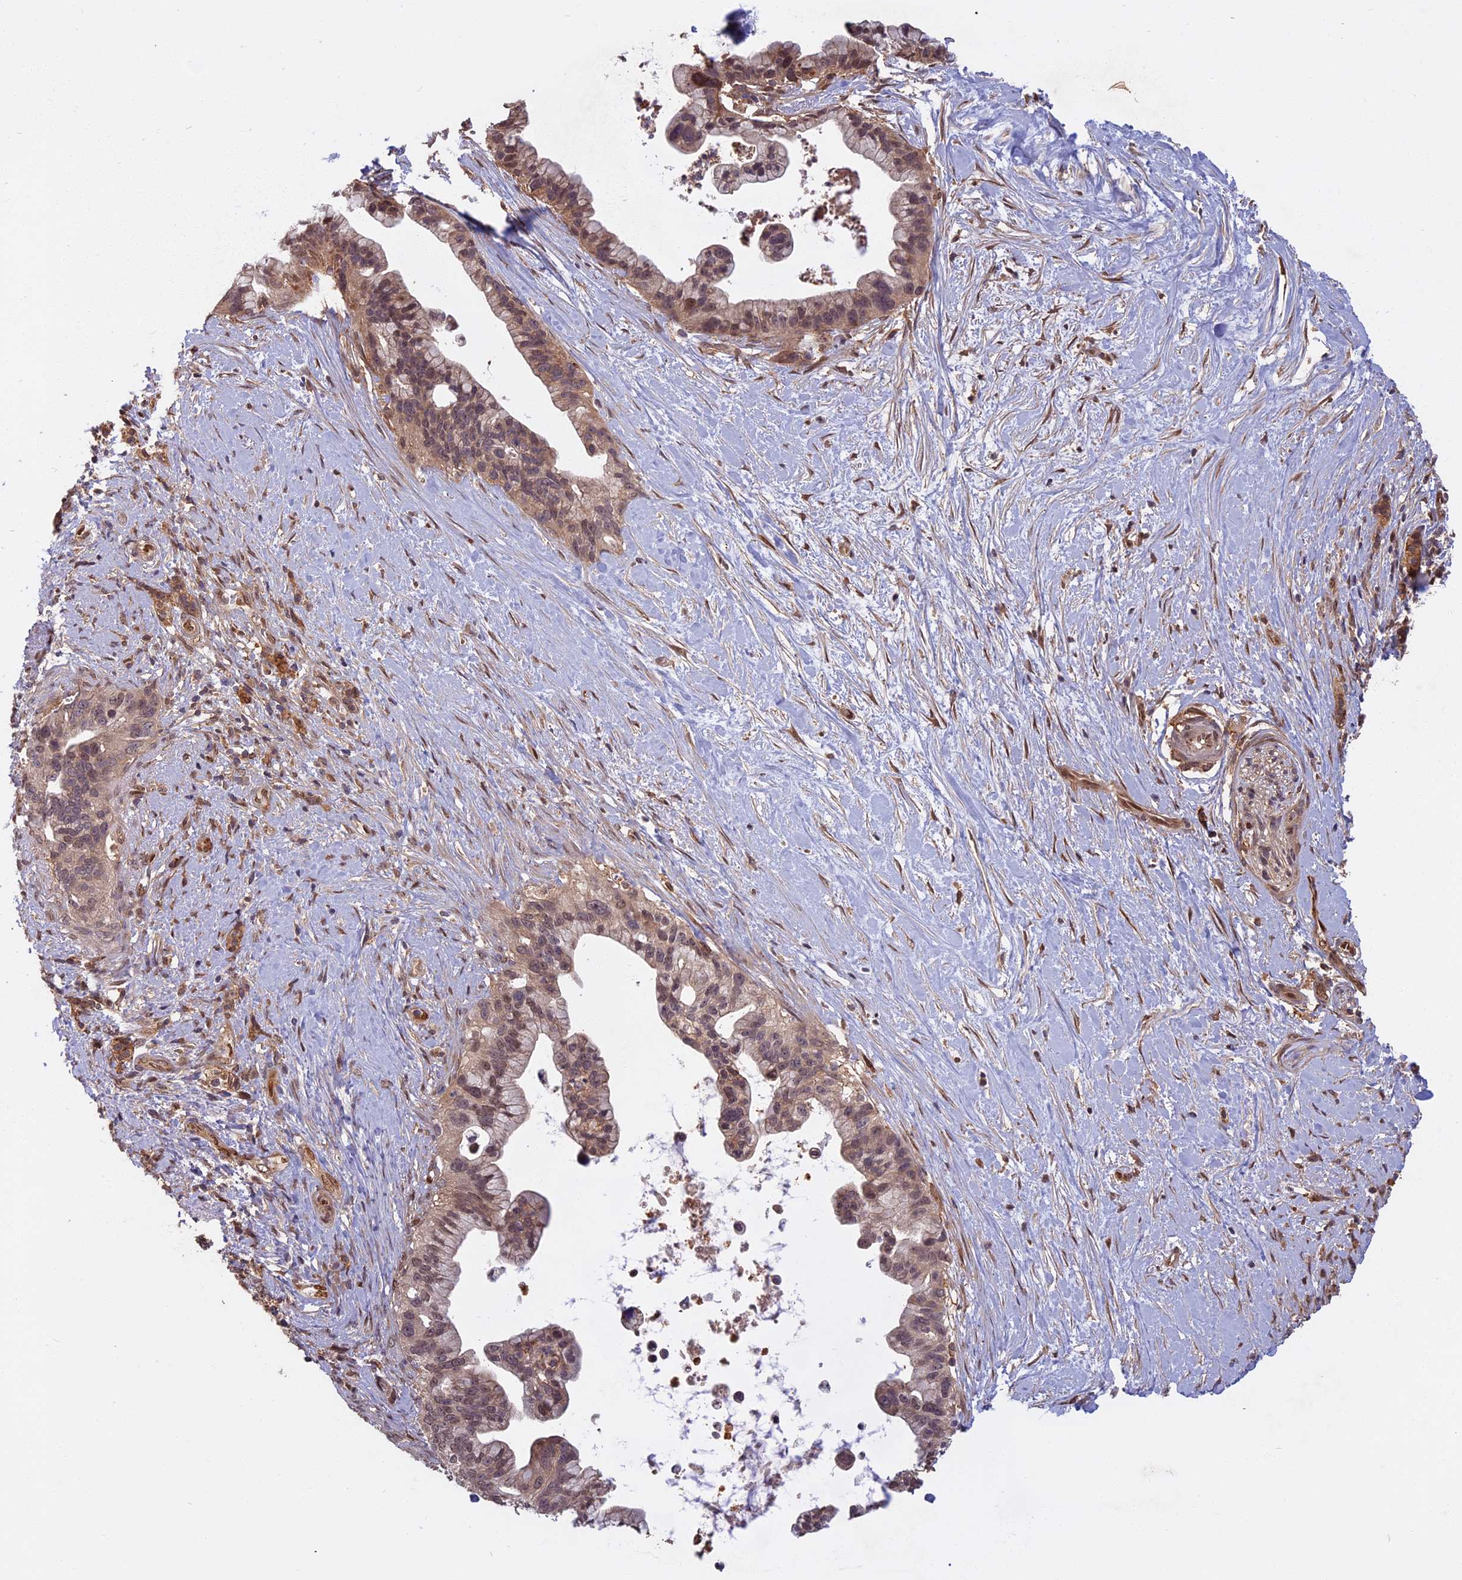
{"staining": {"intensity": "weak", "quantity": ">75%", "location": "cytoplasmic/membranous,nuclear"}, "tissue": "pancreatic cancer", "cell_type": "Tumor cells", "image_type": "cancer", "snomed": [{"axis": "morphology", "description": "Adenocarcinoma, NOS"}, {"axis": "topography", "description": "Pancreas"}], "caption": "Immunohistochemical staining of pancreatic adenocarcinoma shows weak cytoplasmic/membranous and nuclear protein positivity in about >75% of tumor cells.", "gene": "SPG11", "patient": {"sex": "female", "age": 83}}